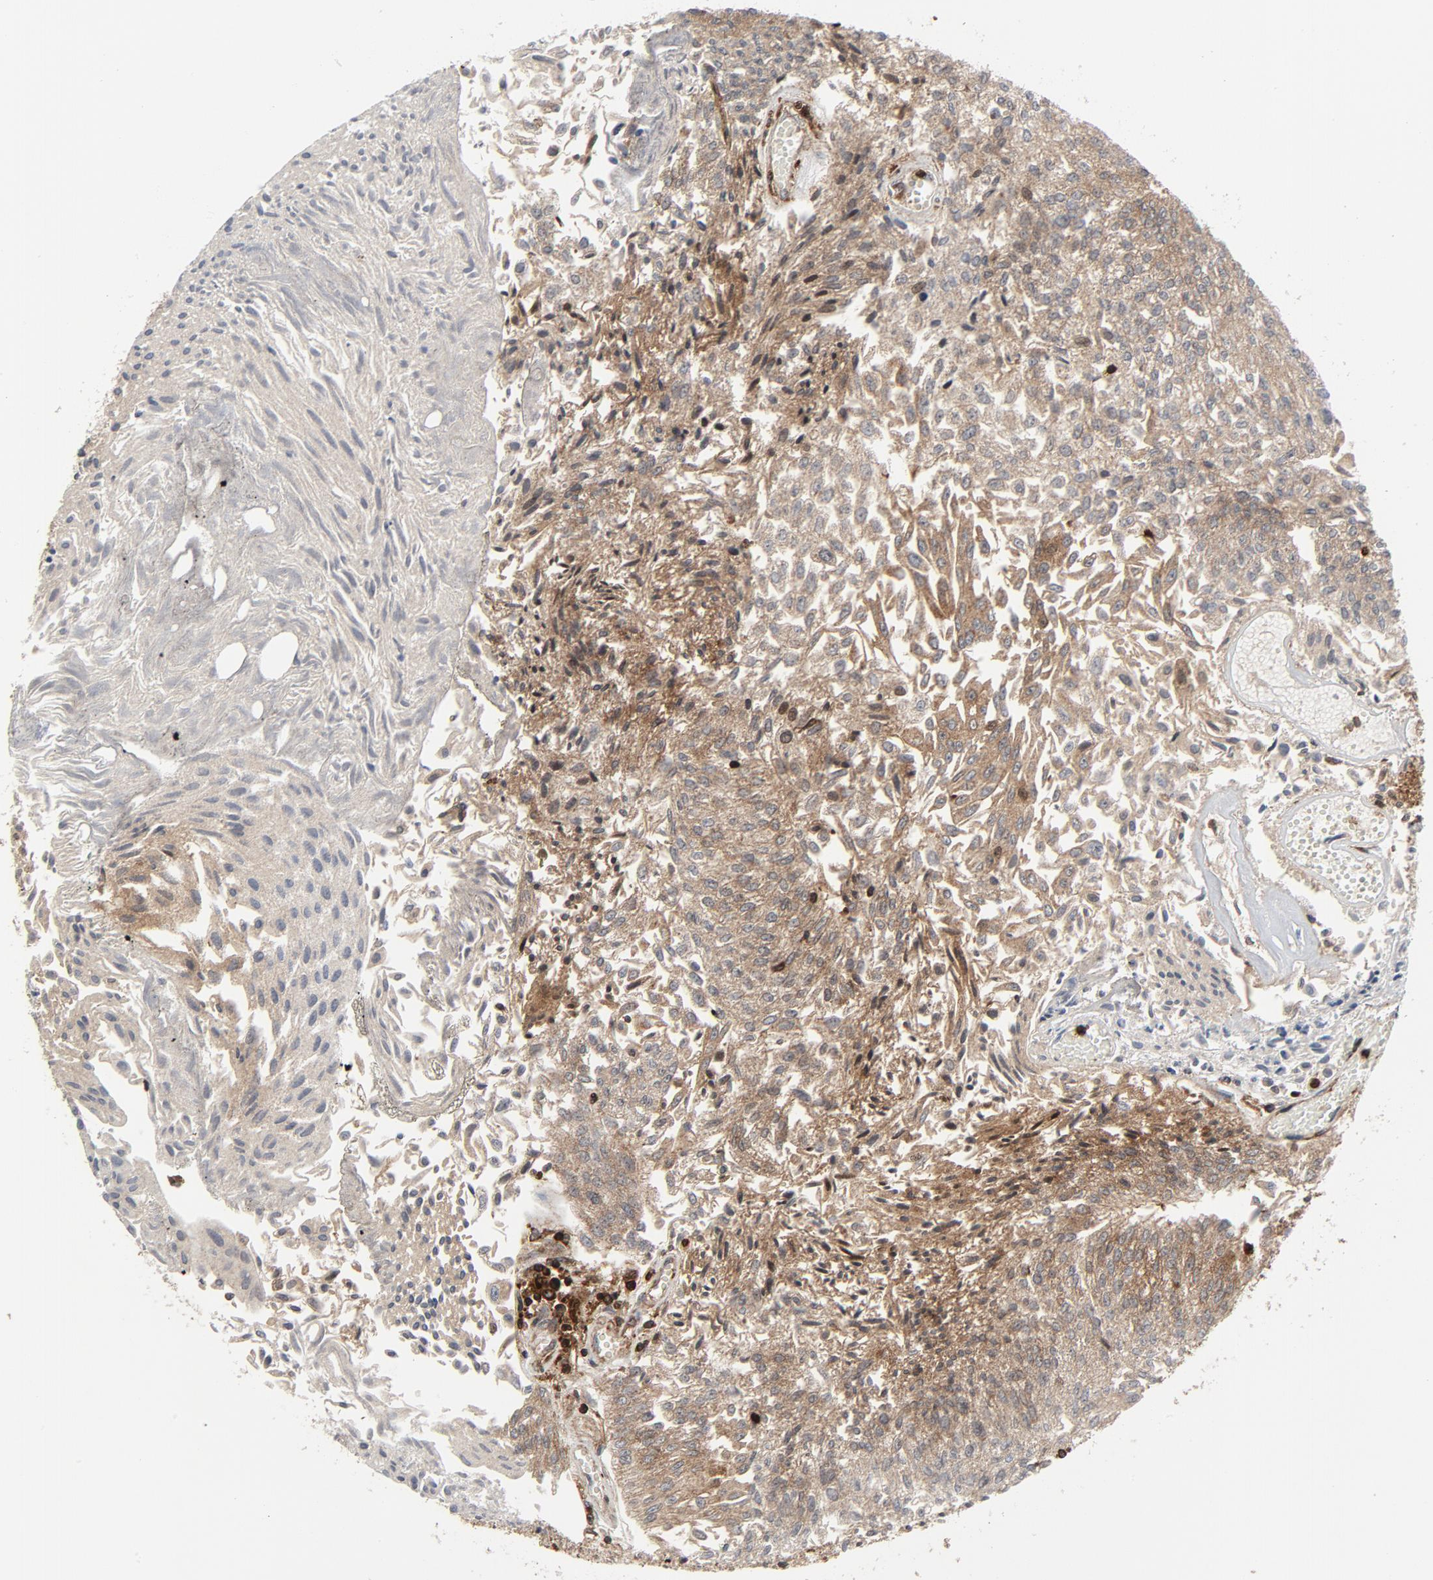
{"staining": {"intensity": "moderate", "quantity": ">75%", "location": "cytoplasmic/membranous"}, "tissue": "urothelial cancer", "cell_type": "Tumor cells", "image_type": "cancer", "snomed": [{"axis": "morphology", "description": "Urothelial carcinoma, Low grade"}, {"axis": "topography", "description": "Urinary bladder"}], "caption": "This is an image of immunohistochemistry staining of urothelial carcinoma (low-grade), which shows moderate positivity in the cytoplasmic/membranous of tumor cells.", "gene": "YES1", "patient": {"sex": "male", "age": 86}}